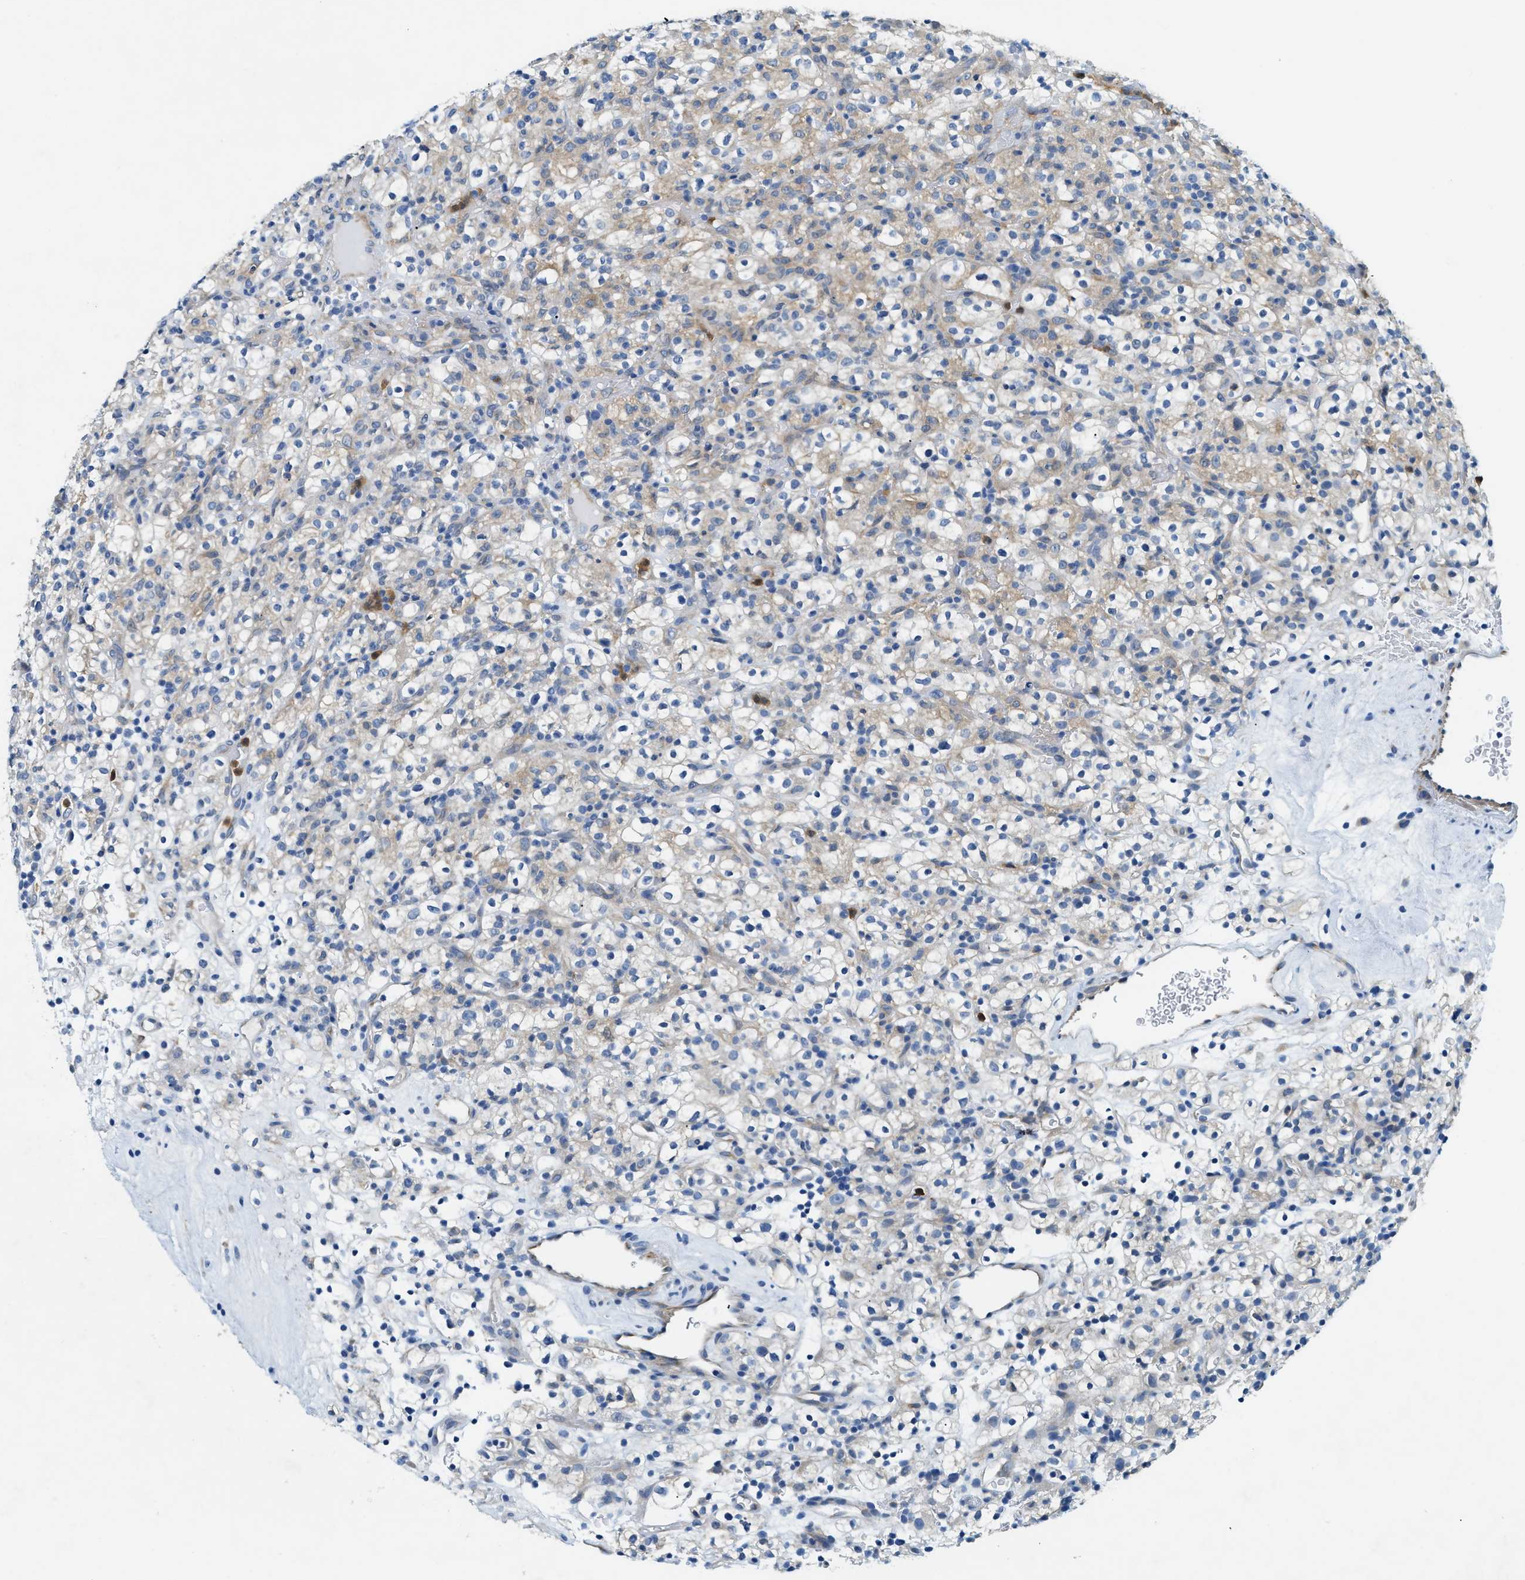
{"staining": {"intensity": "weak", "quantity": "25%-75%", "location": "cytoplasmic/membranous"}, "tissue": "renal cancer", "cell_type": "Tumor cells", "image_type": "cancer", "snomed": [{"axis": "morphology", "description": "Normal tissue, NOS"}, {"axis": "morphology", "description": "Adenocarcinoma, NOS"}, {"axis": "topography", "description": "Kidney"}], "caption": "Immunohistochemistry (IHC) photomicrograph of neoplastic tissue: renal cancer (adenocarcinoma) stained using IHC exhibits low levels of weak protein expression localized specifically in the cytoplasmic/membranous of tumor cells, appearing as a cytoplasmic/membranous brown color.", "gene": "ZDHHC13", "patient": {"sex": "female", "age": 72}}